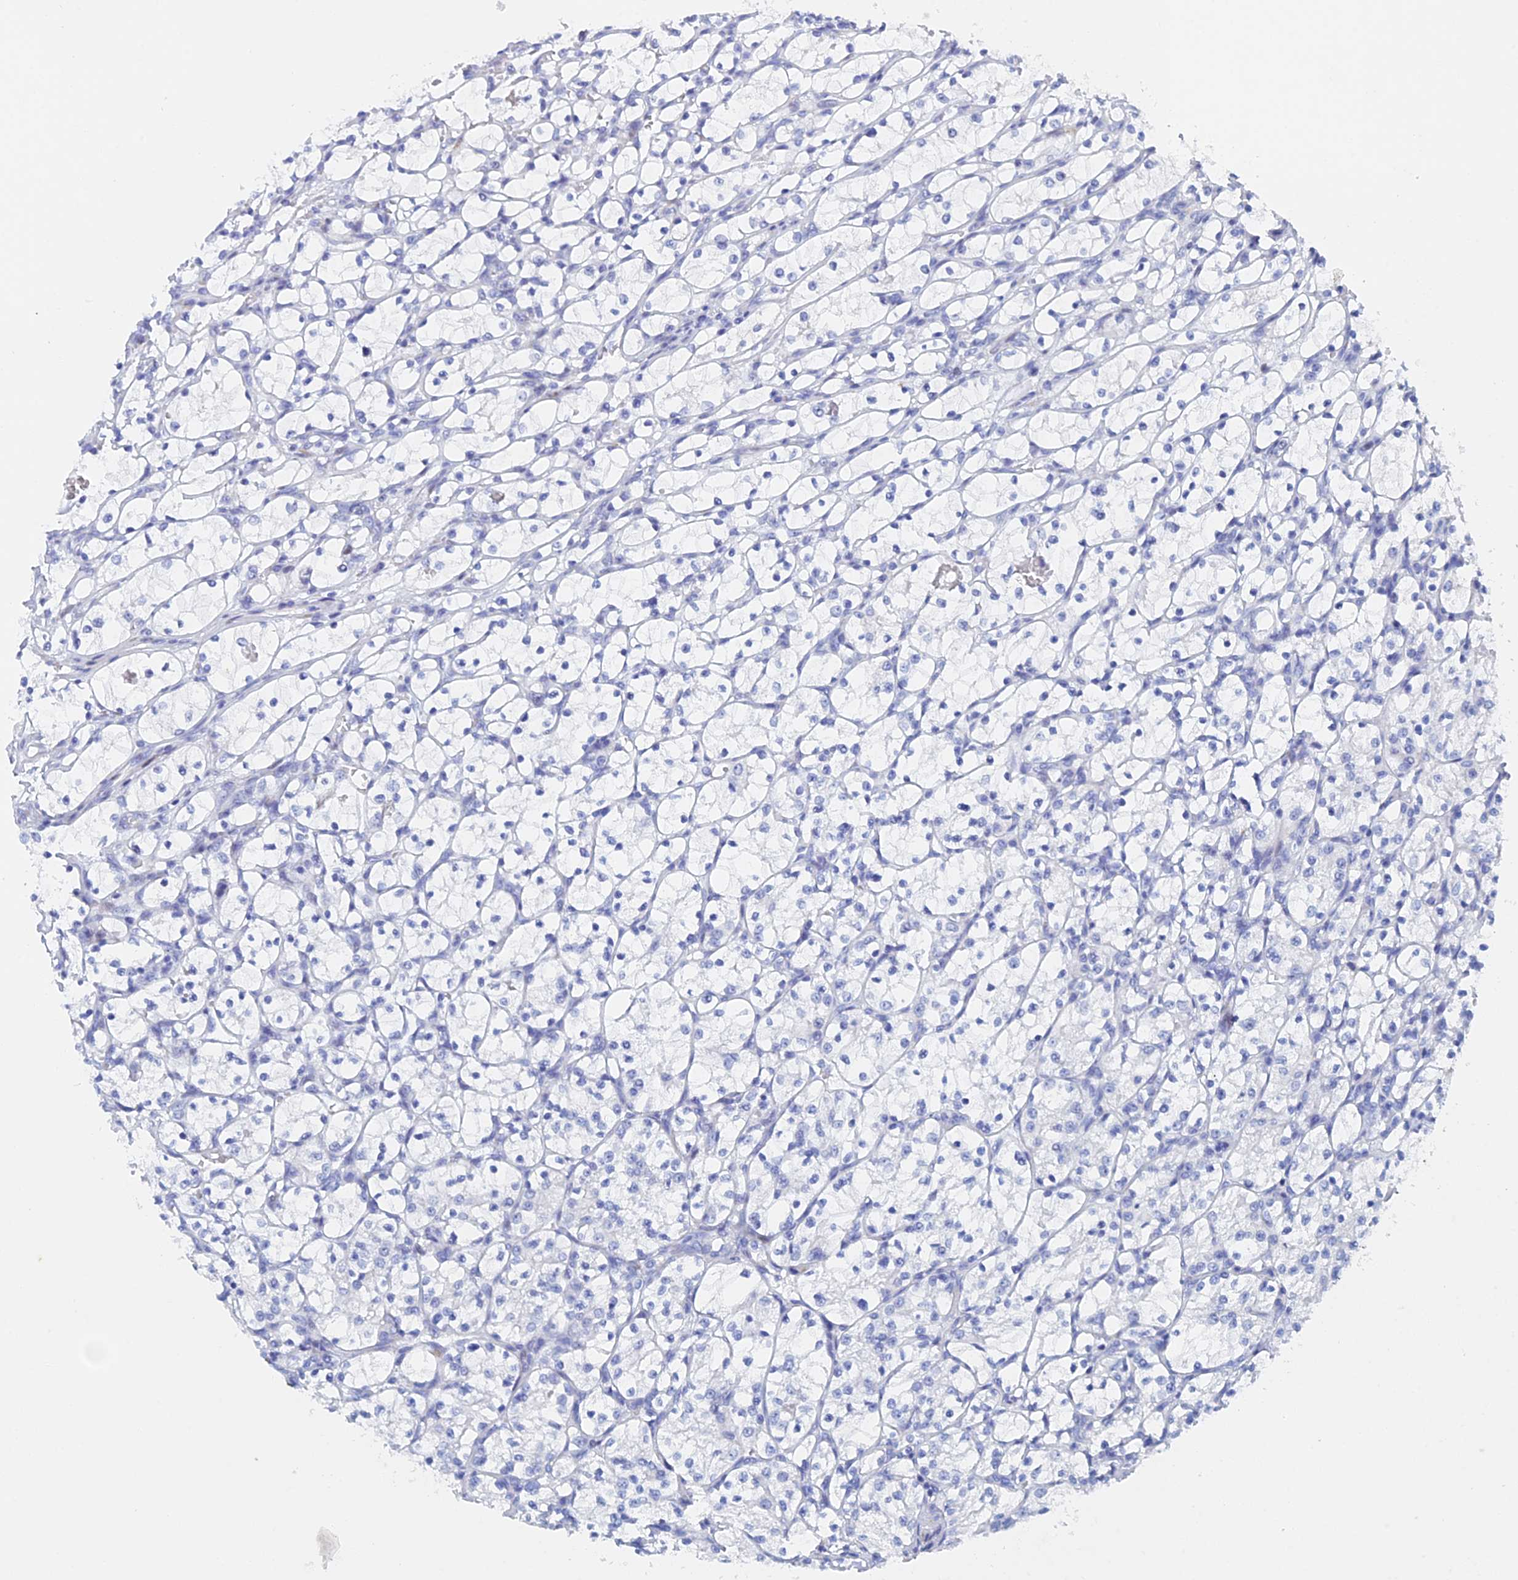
{"staining": {"intensity": "negative", "quantity": "none", "location": "none"}, "tissue": "renal cancer", "cell_type": "Tumor cells", "image_type": "cancer", "snomed": [{"axis": "morphology", "description": "Adenocarcinoma, NOS"}, {"axis": "topography", "description": "Kidney"}], "caption": "There is no significant expression in tumor cells of renal cancer (adenocarcinoma). (DAB (3,3'-diaminobenzidine) immunohistochemistry (IHC) visualized using brightfield microscopy, high magnification).", "gene": "DRGX", "patient": {"sex": "female", "age": 69}}